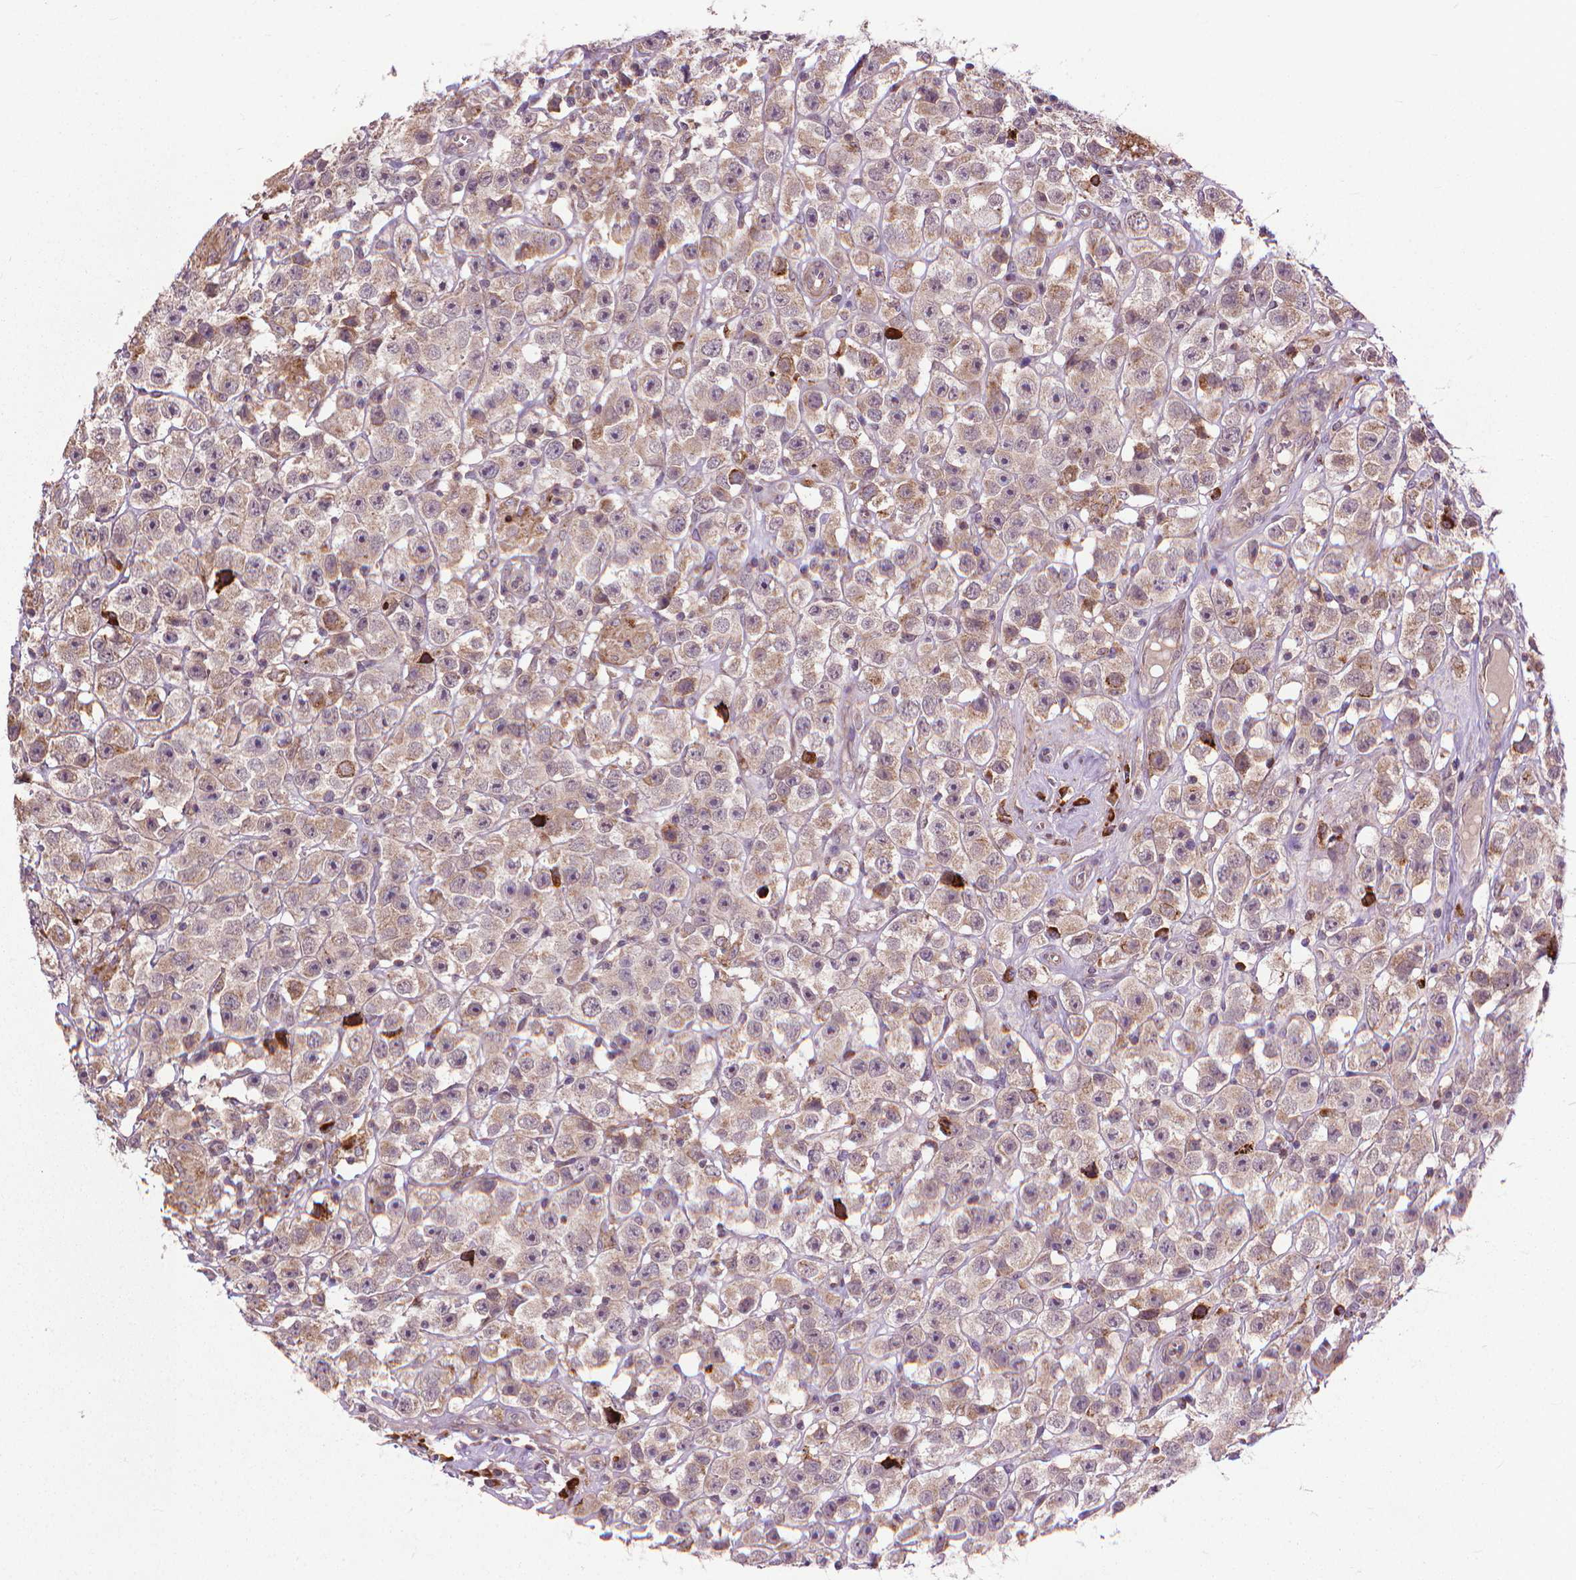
{"staining": {"intensity": "weak", "quantity": ">75%", "location": "cytoplasmic/membranous"}, "tissue": "testis cancer", "cell_type": "Tumor cells", "image_type": "cancer", "snomed": [{"axis": "morphology", "description": "Seminoma, NOS"}, {"axis": "topography", "description": "Testis"}], "caption": "A brown stain shows weak cytoplasmic/membranous positivity of a protein in human testis cancer (seminoma) tumor cells.", "gene": "MYH14", "patient": {"sex": "male", "age": 45}}